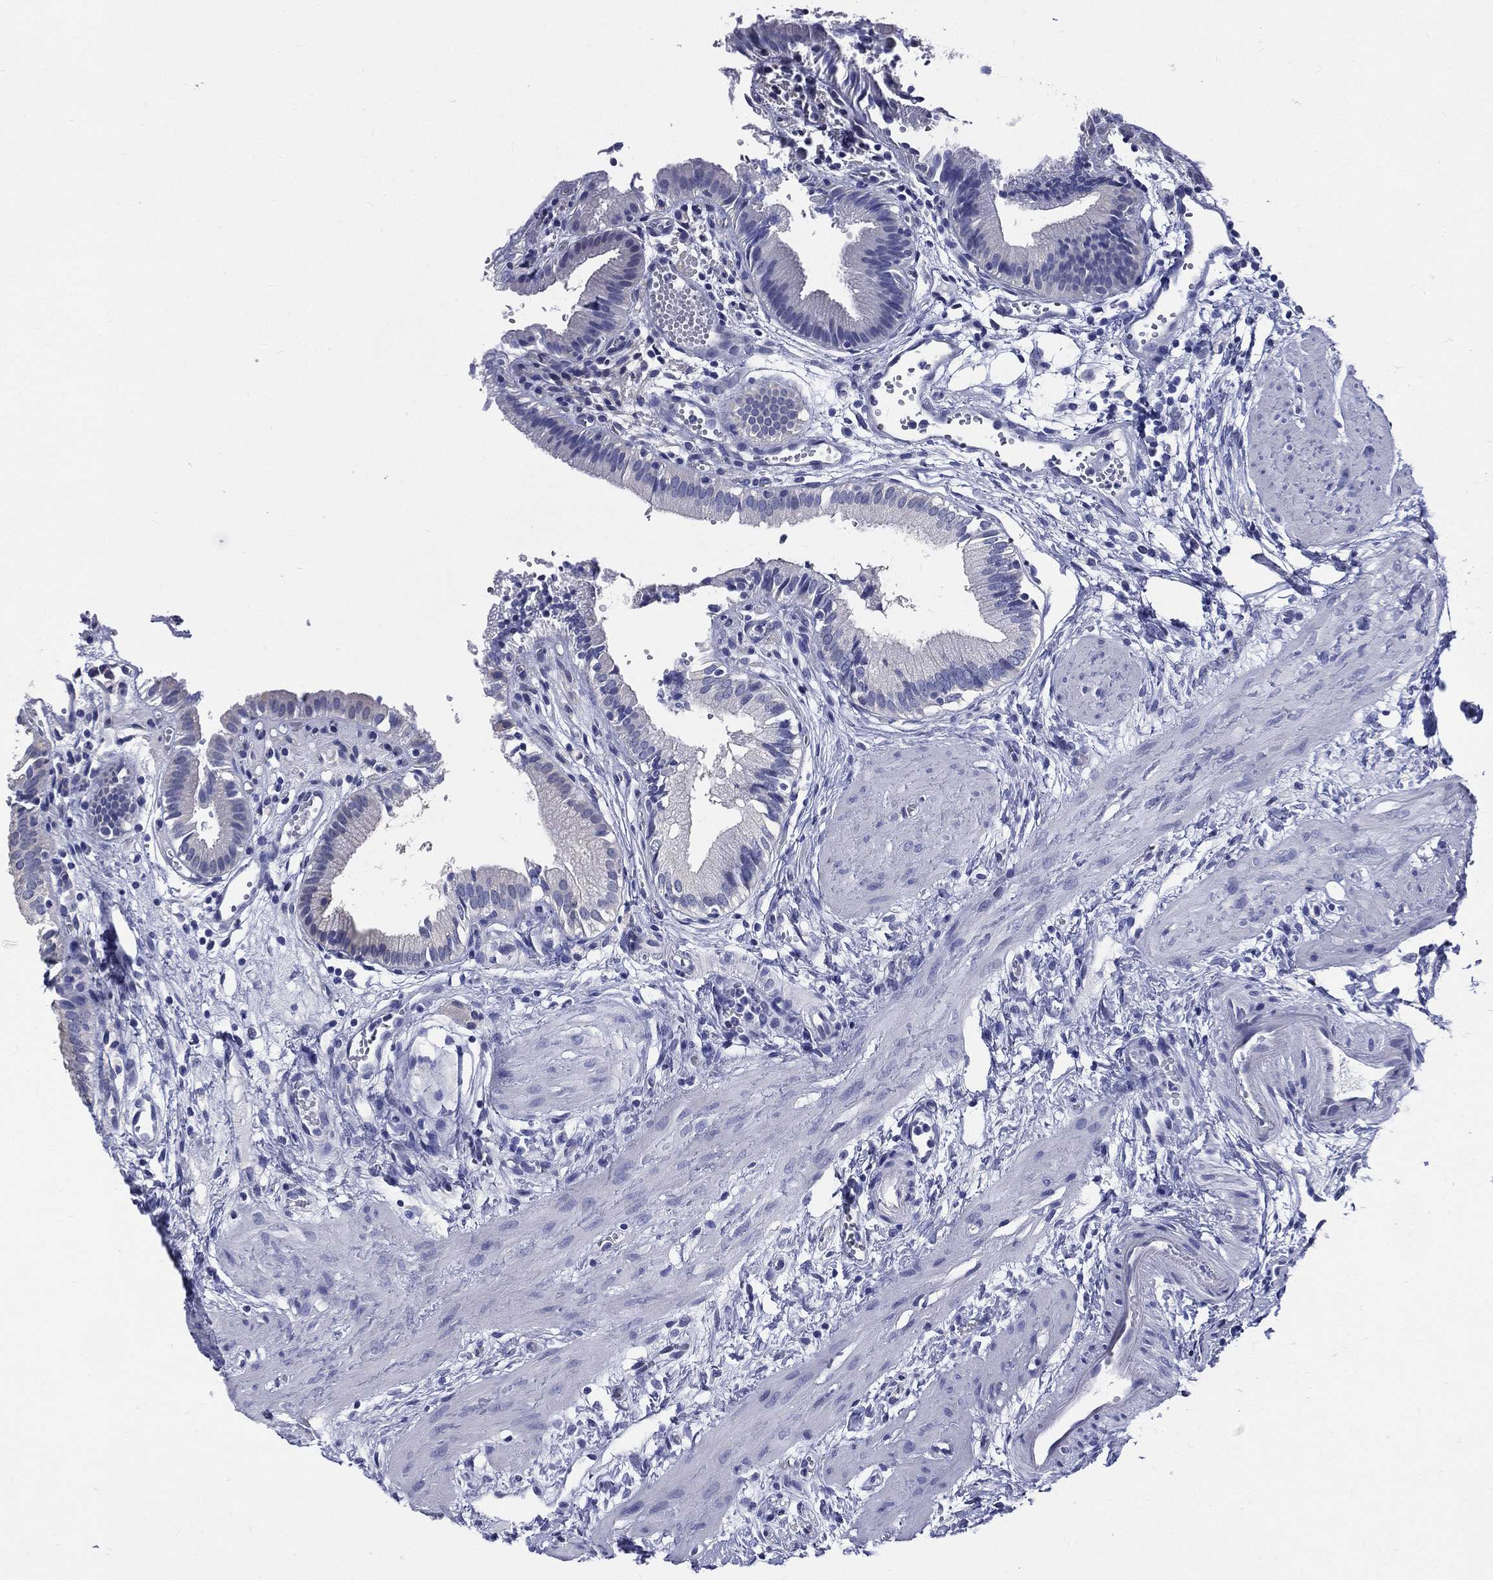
{"staining": {"intensity": "negative", "quantity": "none", "location": "none"}, "tissue": "gallbladder", "cell_type": "Glandular cells", "image_type": "normal", "snomed": [{"axis": "morphology", "description": "Normal tissue, NOS"}, {"axis": "topography", "description": "Gallbladder"}], "caption": "IHC photomicrograph of normal gallbladder stained for a protein (brown), which shows no staining in glandular cells. The staining was performed using DAB to visualize the protein expression in brown, while the nuclei were stained in blue with hematoxylin (Magnification: 20x).", "gene": "DPYS", "patient": {"sex": "female", "age": 24}}